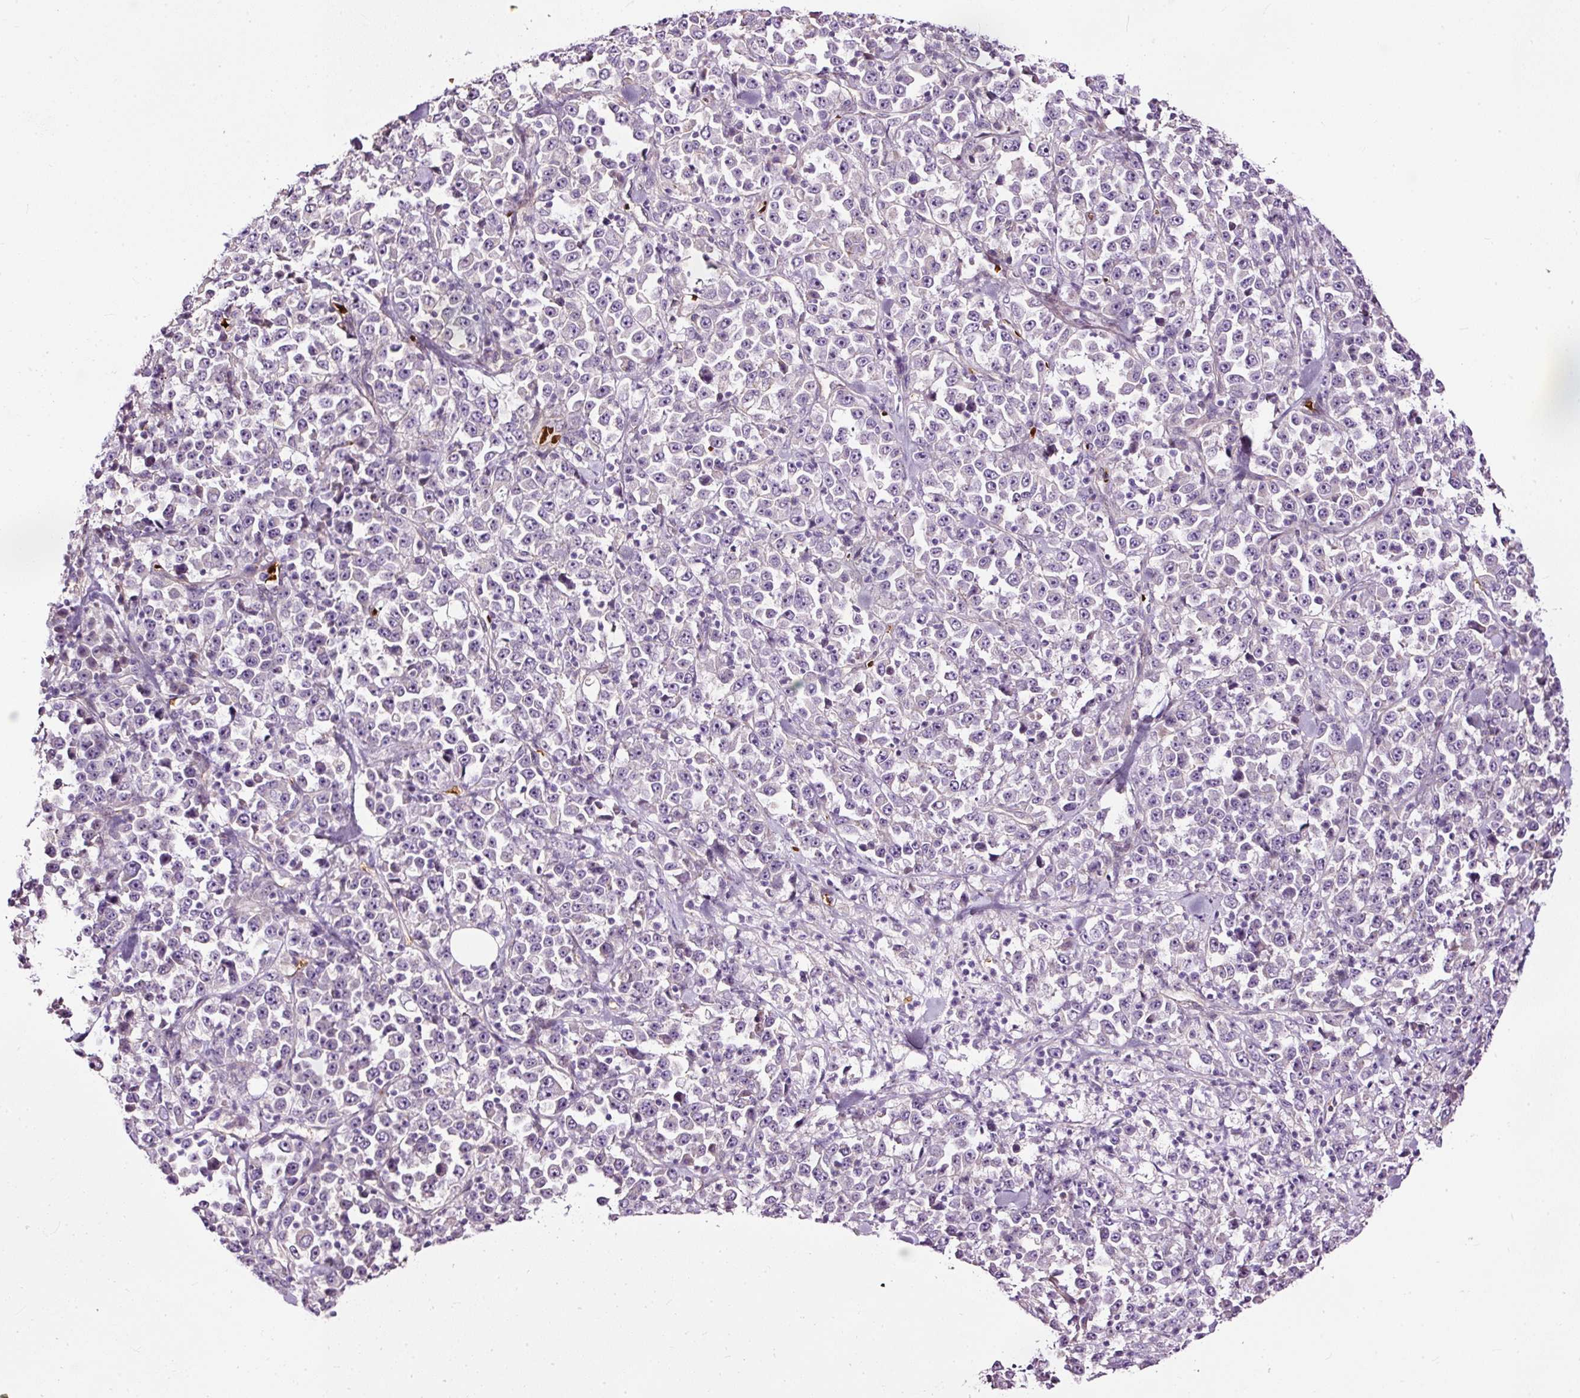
{"staining": {"intensity": "negative", "quantity": "none", "location": "none"}, "tissue": "stomach cancer", "cell_type": "Tumor cells", "image_type": "cancer", "snomed": [{"axis": "morphology", "description": "Normal tissue, NOS"}, {"axis": "morphology", "description": "Adenocarcinoma, NOS"}, {"axis": "topography", "description": "Stomach, upper"}, {"axis": "topography", "description": "Stomach"}], "caption": "High magnification brightfield microscopy of stomach cancer stained with DAB (3,3'-diaminobenzidine) (brown) and counterstained with hematoxylin (blue): tumor cells show no significant expression. The staining was performed using DAB (3,3'-diaminobenzidine) to visualize the protein expression in brown, while the nuclei were stained in blue with hematoxylin (Magnification: 20x).", "gene": "USHBP1", "patient": {"sex": "male", "age": 59}}